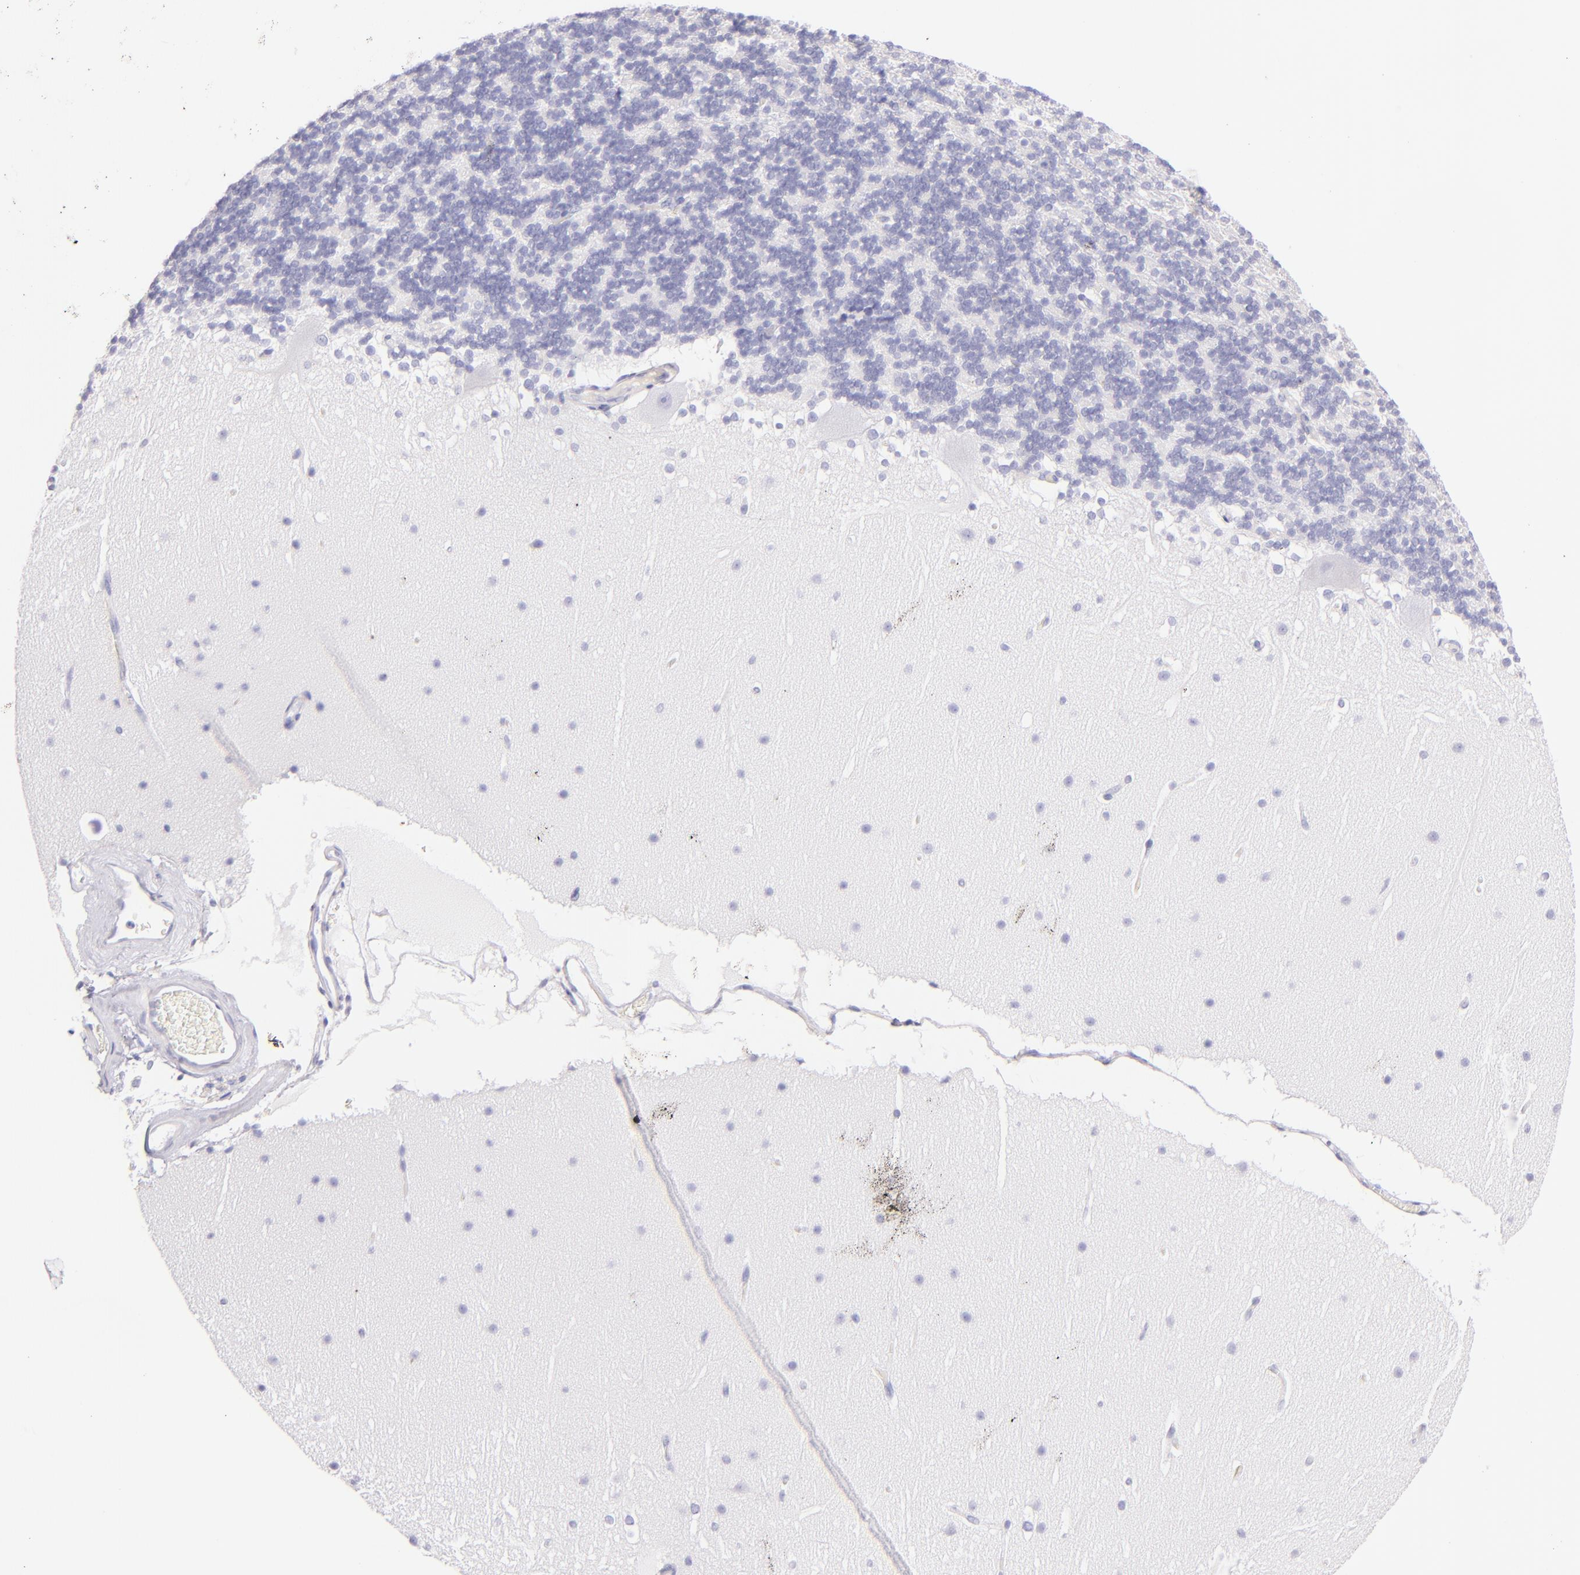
{"staining": {"intensity": "negative", "quantity": "none", "location": "none"}, "tissue": "cerebellum", "cell_type": "Cells in granular layer", "image_type": "normal", "snomed": [{"axis": "morphology", "description": "Normal tissue, NOS"}, {"axis": "topography", "description": "Cerebellum"}], "caption": "DAB immunohistochemical staining of benign human cerebellum shows no significant expression in cells in granular layer.", "gene": "SDC1", "patient": {"sex": "female", "age": 19}}